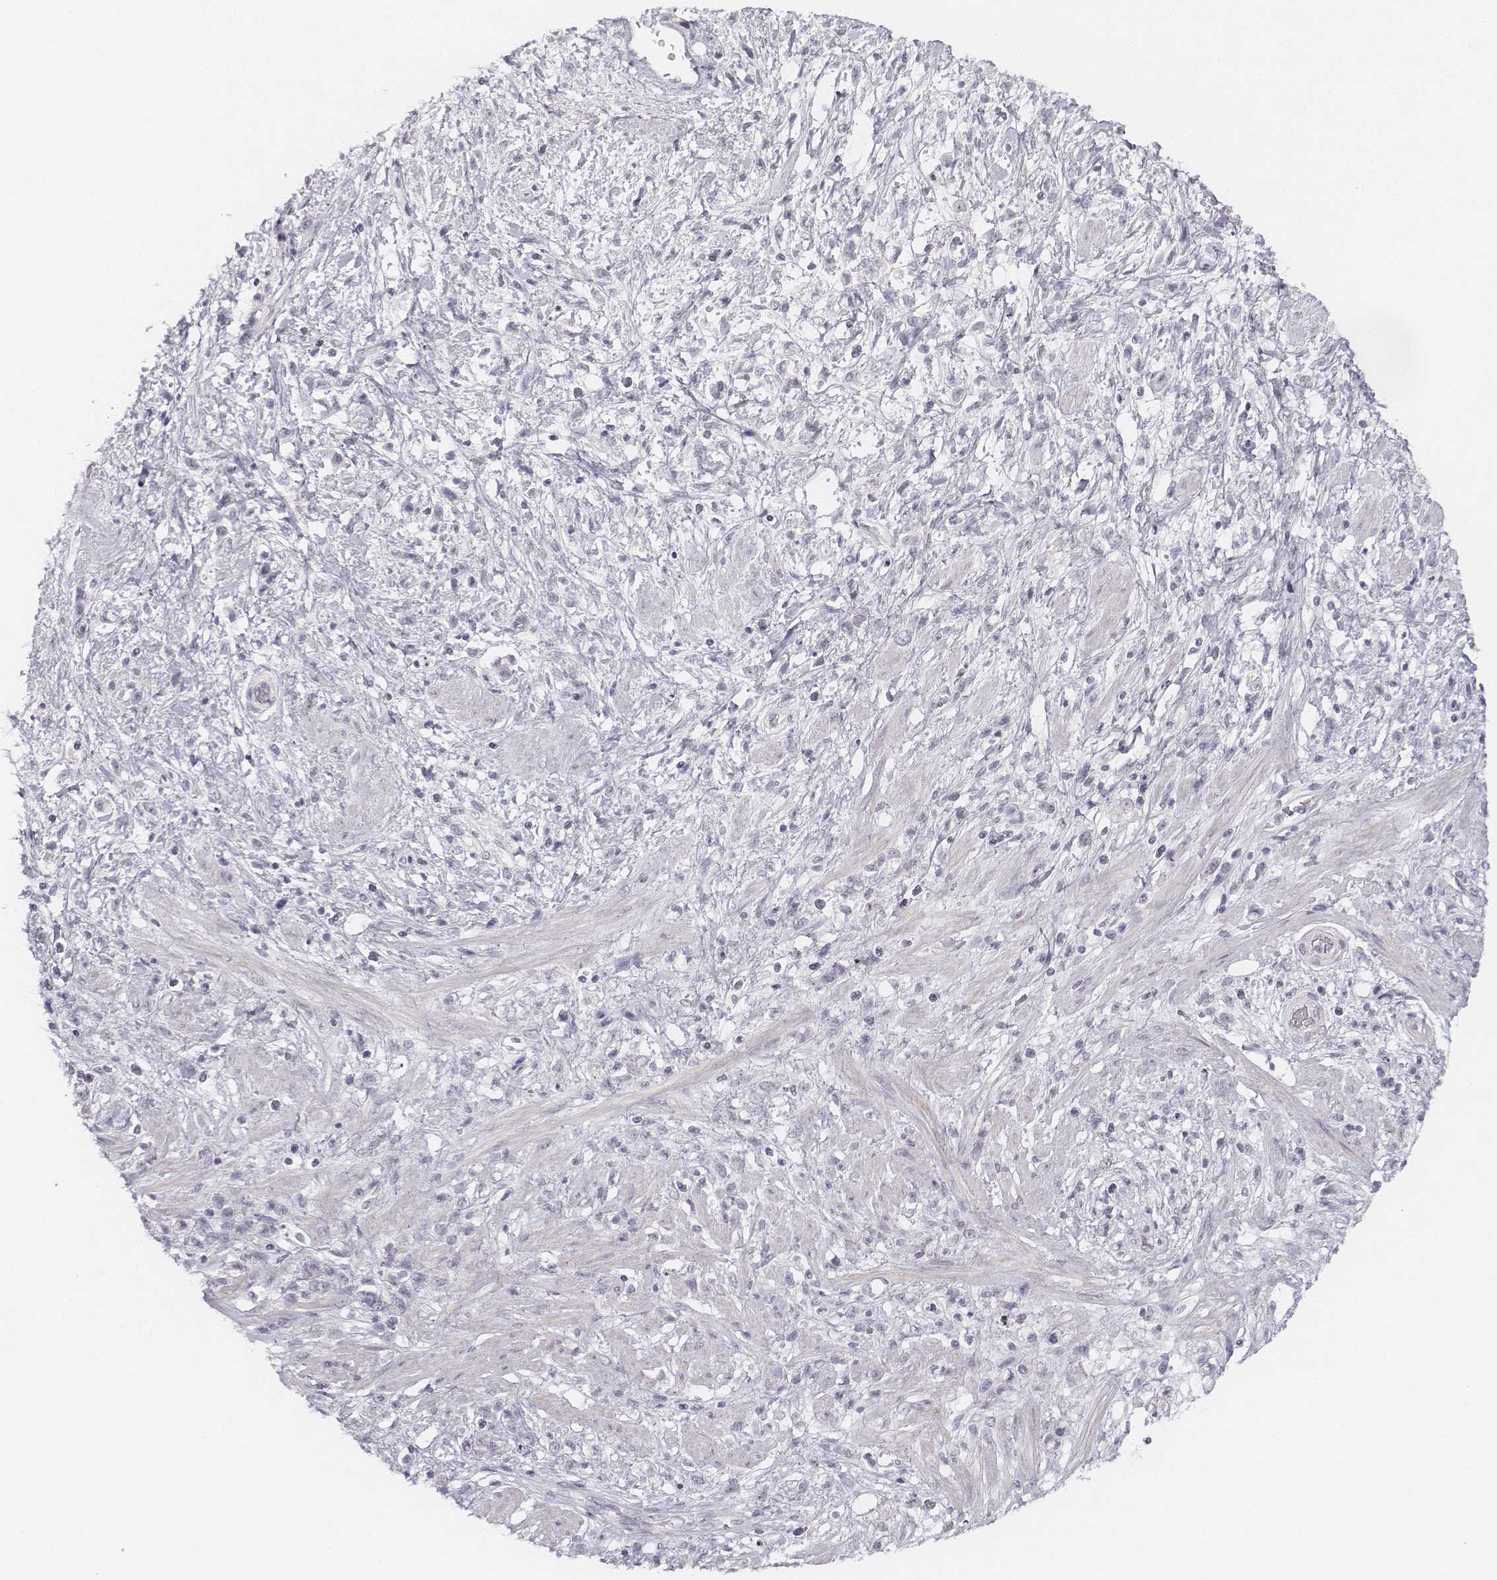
{"staining": {"intensity": "negative", "quantity": "none", "location": "none"}, "tissue": "stomach cancer", "cell_type": "Tumor cells", "image_type": "cancer", "snomed": [{"axis": "morphology", "description": "Adenocarcinoma, NOS"}, {"axis": "topography", "description": "Stomach"}], "caption": "Tumor cells are negative for brown protein staining in adenocarcinoma (stomach).", "gene": "DSG4", "patient": {"sex": "female", "age": 60}}